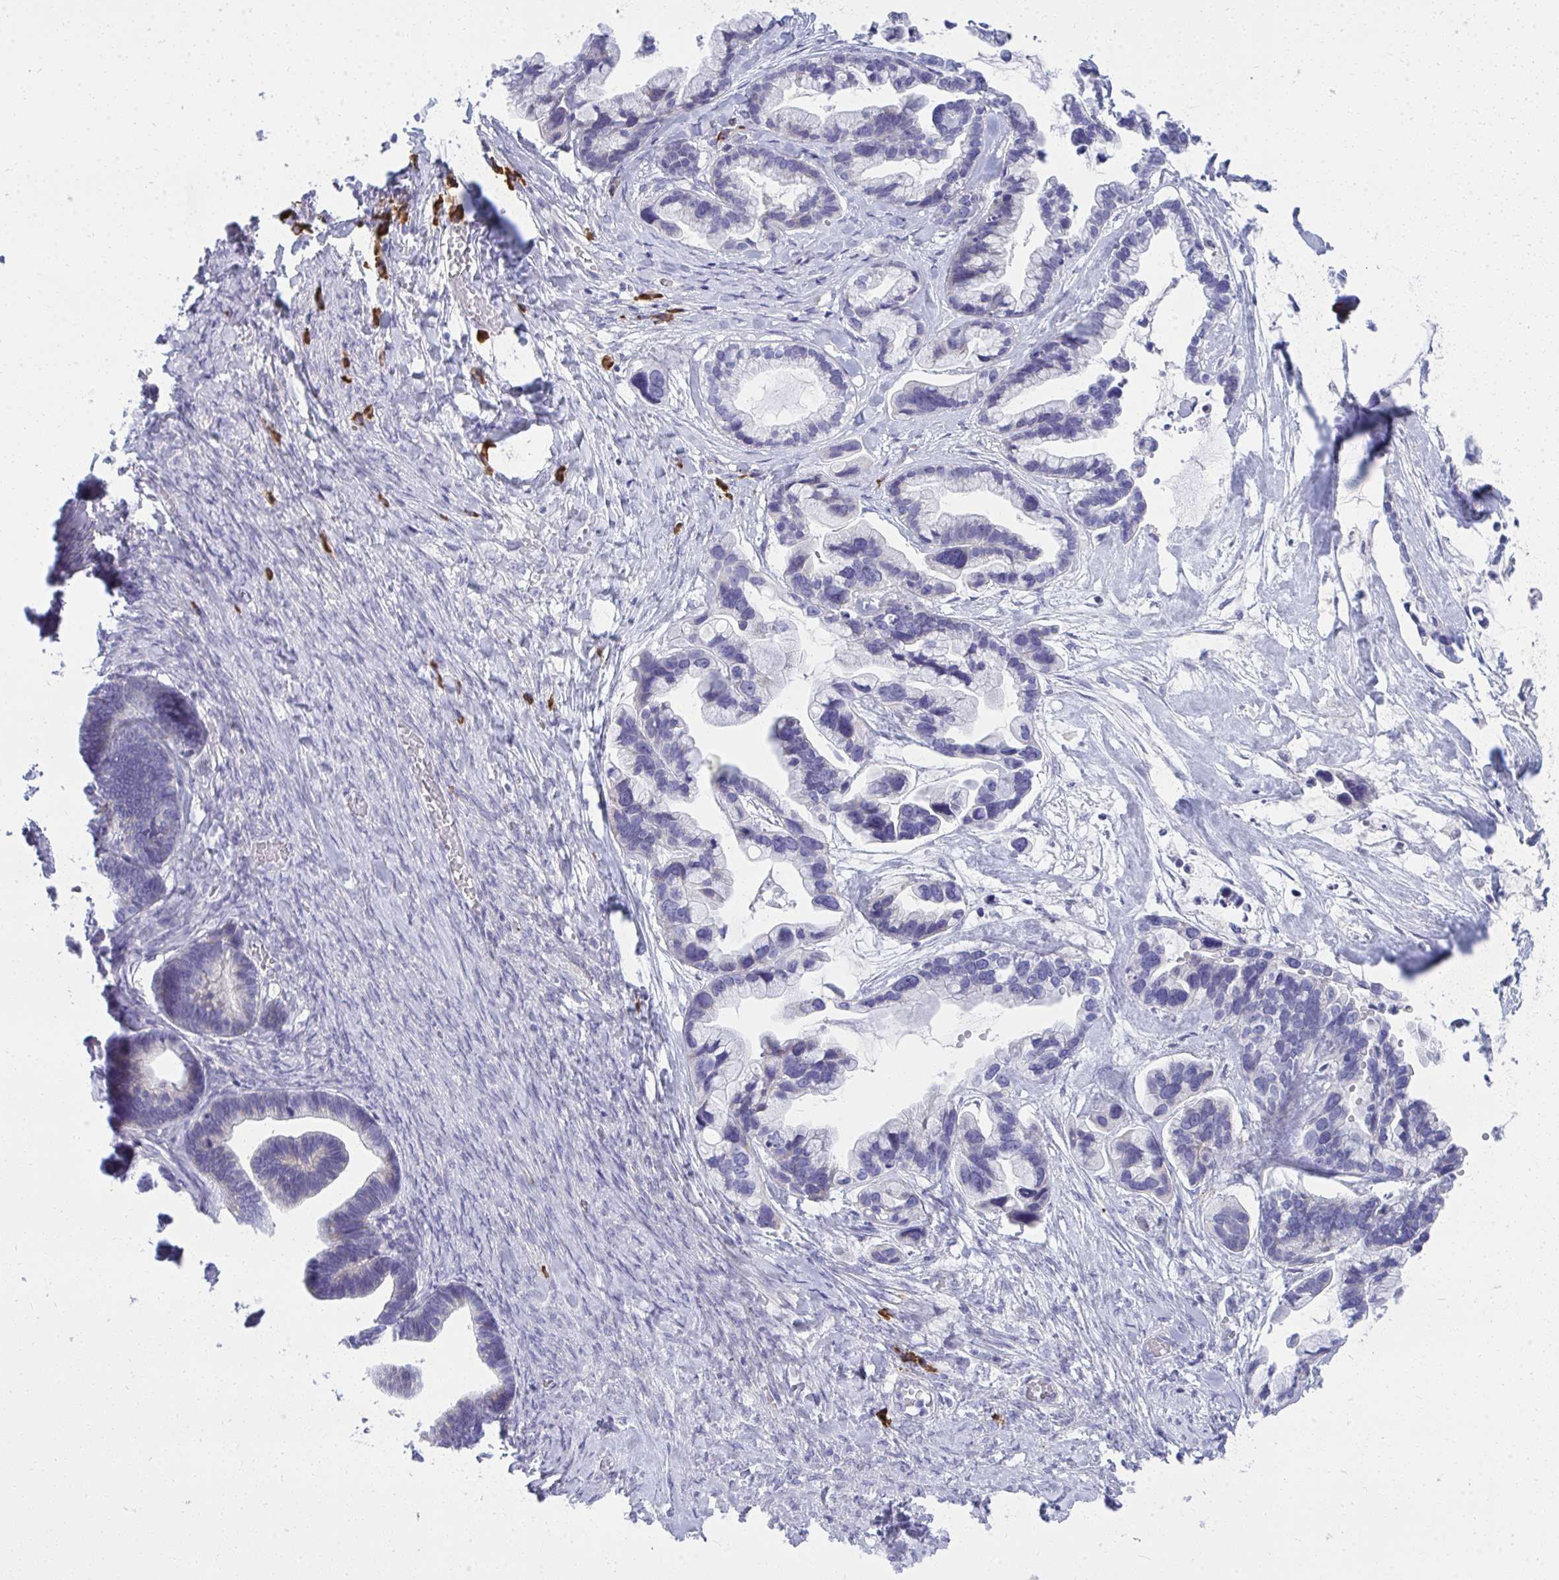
{"staining": {"intensity": "negative", "quantity": "none", "location": "none"}, "tissue": "ovarian cancer", "cell_type": "Tumor cells", "image_type": "cancer", "snomed": [{"axis": "morphology", "description": "Cystadenocarcinoma, serous, NOS"}, {"axis": "topography", "description": "Ovary"}], "caption": "DAB immunohistochemical staining of ovarian cancer demonstrates no significant positivity in tumor cells.", "gene": "PUS7L", "patient": {"sex": "female", "age": 56}}